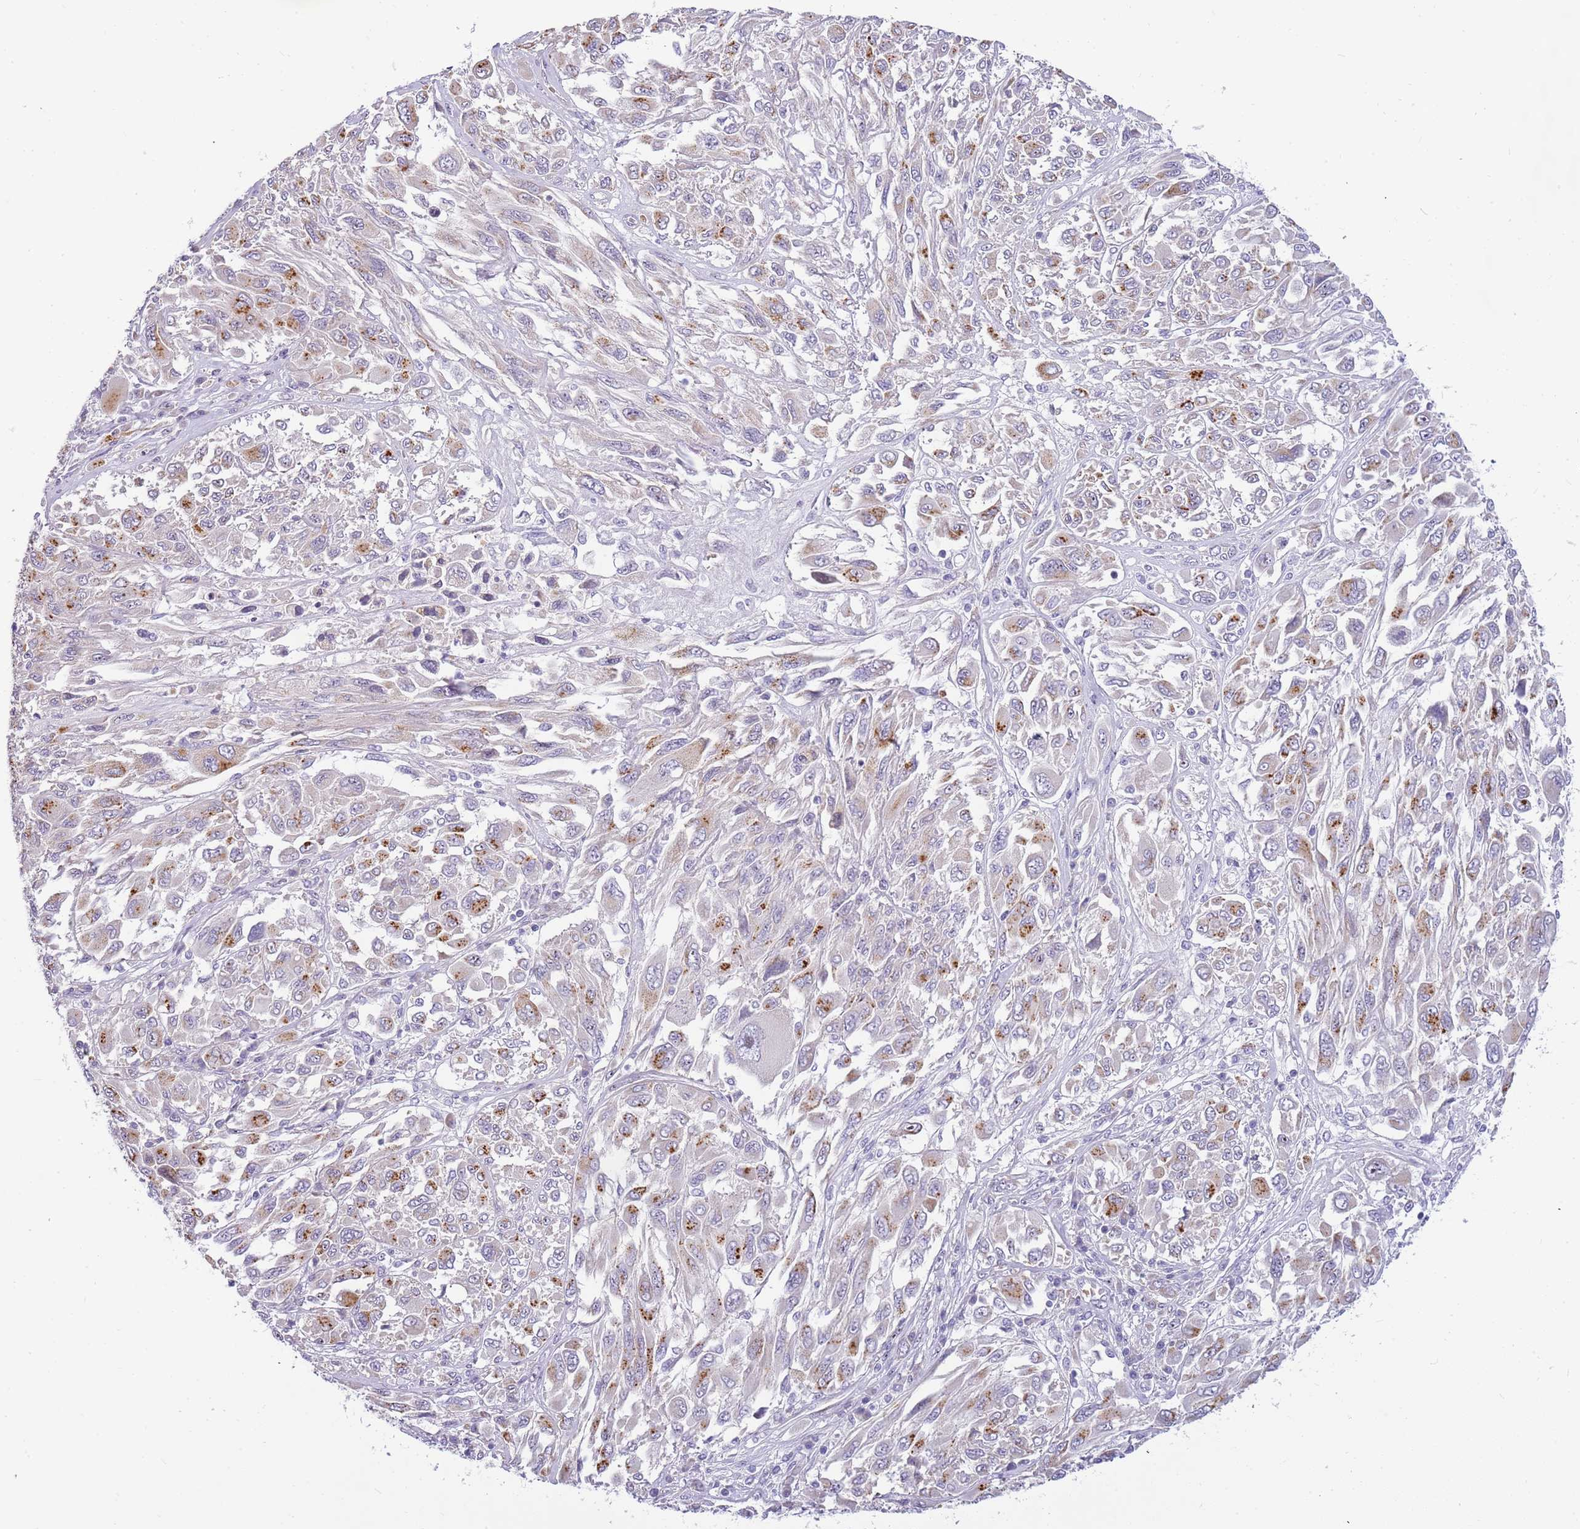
{"staining": {"intensity": "moderate", "quantity": "<25%", "location": "cytoplasmic/membranous"}, "tissue": "melanoma", "cell_type": "Tumor cells", "image_type": "cancer", "snomed": [{"axis": "morphology", "description": "Malignant melanoma, NOS"}, {"axis": "topography", "description": "Skin"}], "caption": "This is an image of immunohistochemistry staining of melanoma, which shows moderate expression in the cytoplasmic/membranous of tumor cells.", "gene": "DNAJA3", "patient": {"sex": "female", "age": 91}}